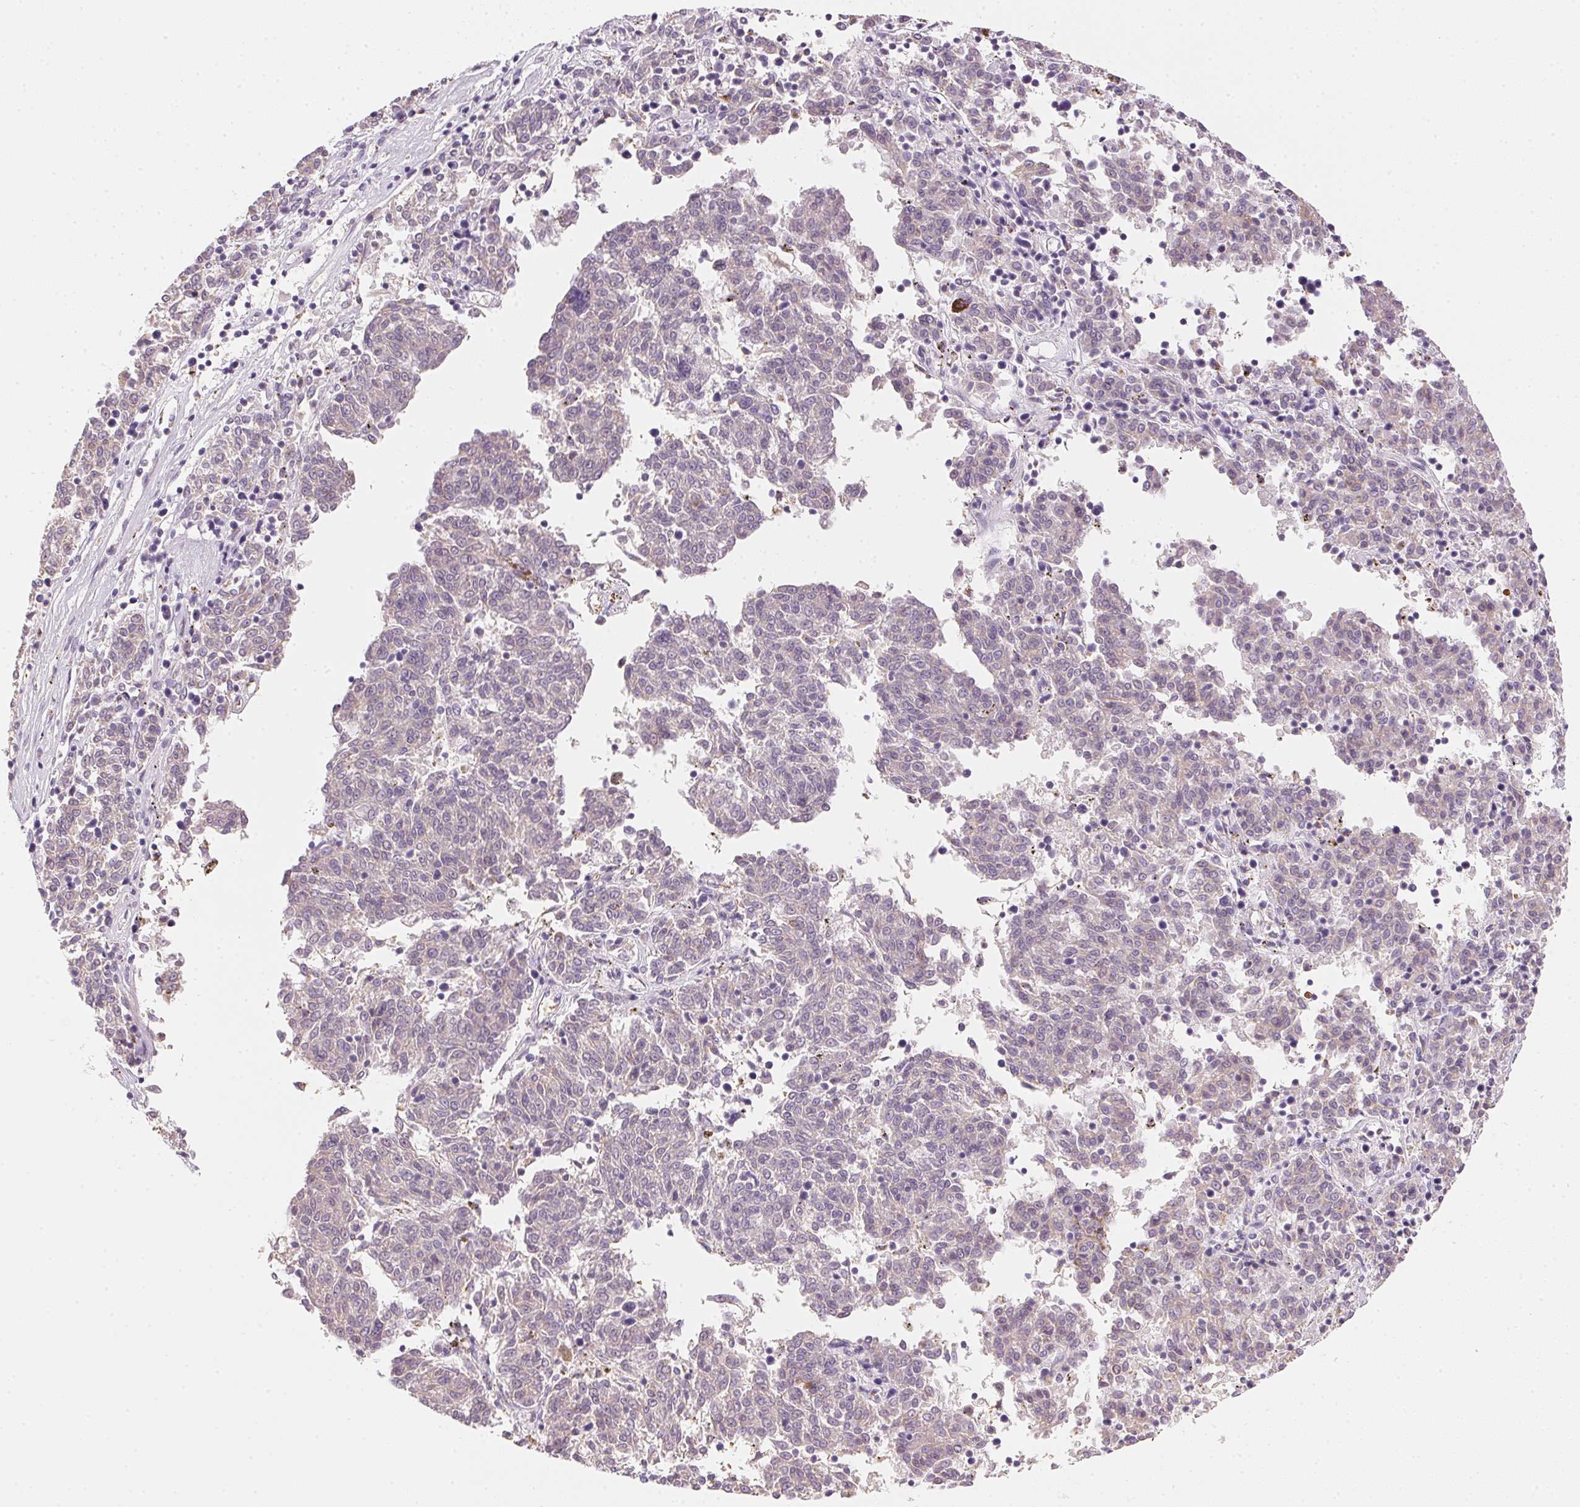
{"staining": {"intensity": "negative", "quantity": "none", "location": "none"}, "tissue": "melanoma", "cell_type": "Tumor cells", "image_type": "cancer", "snomed": [{"axis": "morphology", "description": "Malignant melanoma, NOS"}, {"axis": "topography", "description": "Skin"}], "caption": "The IHC photomicrograph has no significant staining in tumor cells of melanoma tissue.", "gene": "METTL13", "patient": {"sex": "female", "age": 72}}